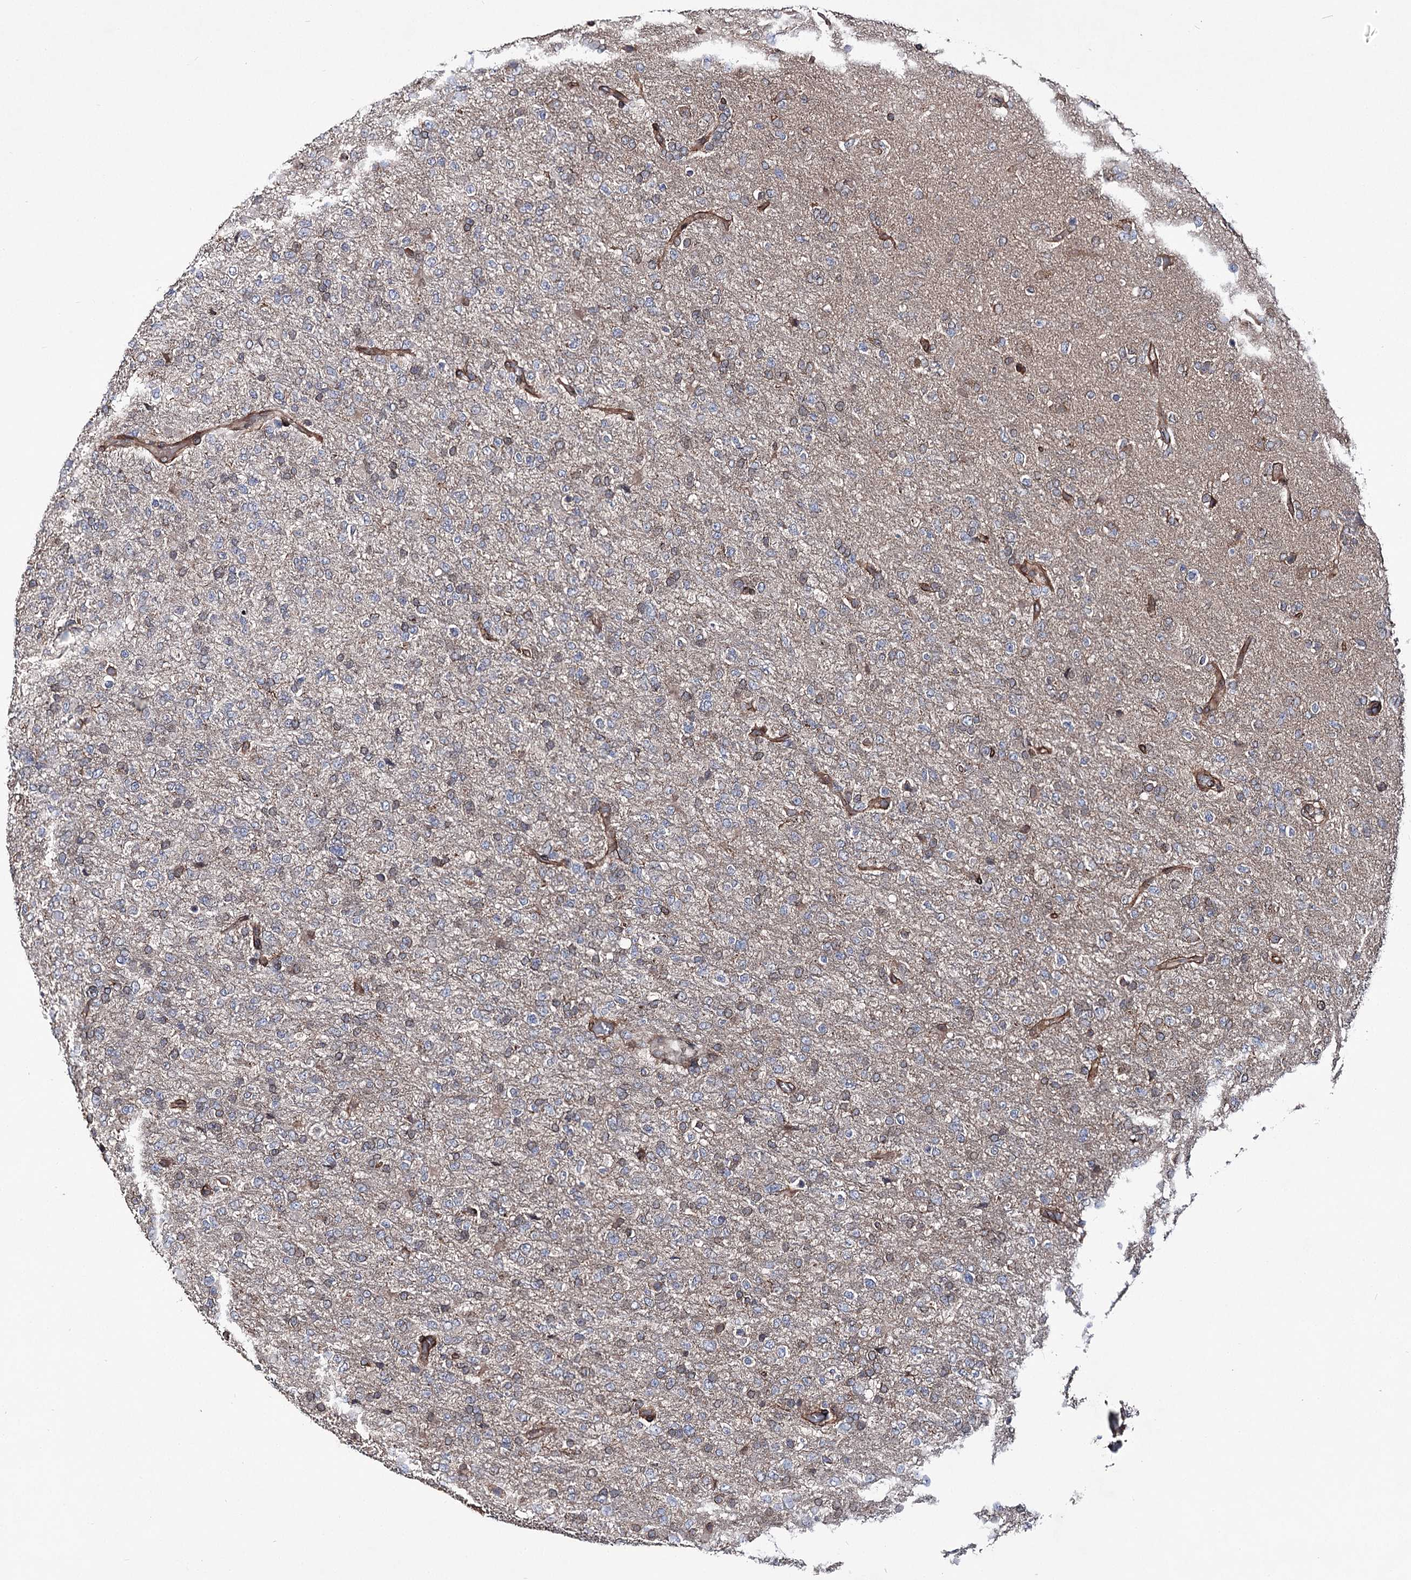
{"staining": {"intensity": "negative", "quantity": "none", "location": "none"}, "tissue": "glioma", "cell_type": "Tumor cells", "image_type": "cancer", "snomed": [{"axis": "morphology", "description": "Glioma, malignant, High grade"}, {"axis": "topography", "description": "Brain"}], "caption": "Immunohistochemistry (IHC) image of human glioma stained for a protein (brown), which reveals no staining in tumor cells. (DAB (3,3'-diaminobenzidine) immunohistochemistry (IHC) visualized using brightfield microscopy, high magnification).", "gene": "FGFR1OP2", "patient": {"sex": "female", "age": 74}}